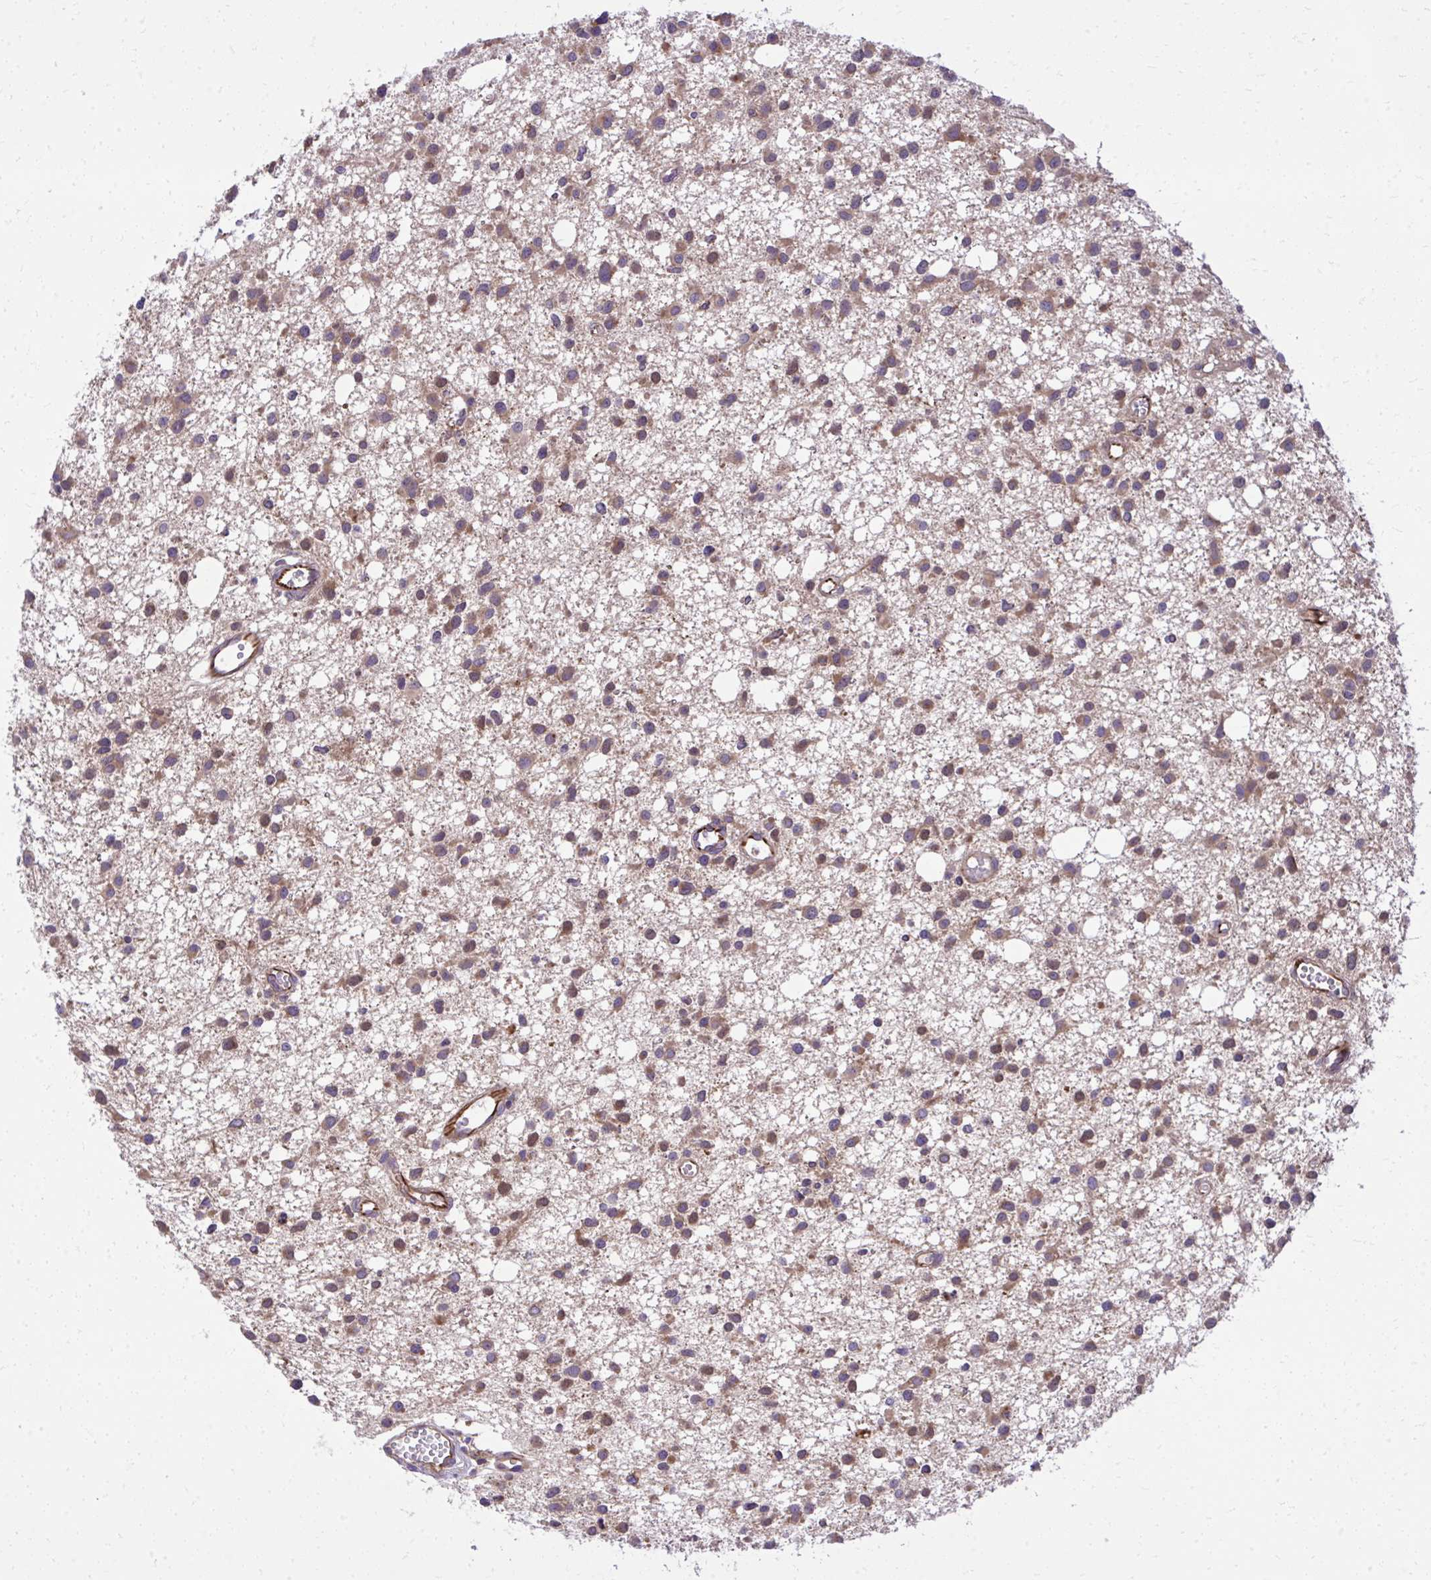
{"staining": {"intensity": "weak", "quantity": ">75%", "location": "cytoplasmic/membranous"}, "tissue": "glioma", "cell_type": "Tumor cells", "image_type": "cancer", "snomed": [{"axis": "morphology", "description": "Glioma, malignant, High grade"}, {"axis": "topography", "description": "Brain"}], "caption": "The micrograph shows staining of malignant glioma (high-grade), revealing weak cytoplasmic/membranous protein positivity (brown color) within tumor cells.", "gene": "PAIP2", "patient": {"sex": "male", "age": 23}}